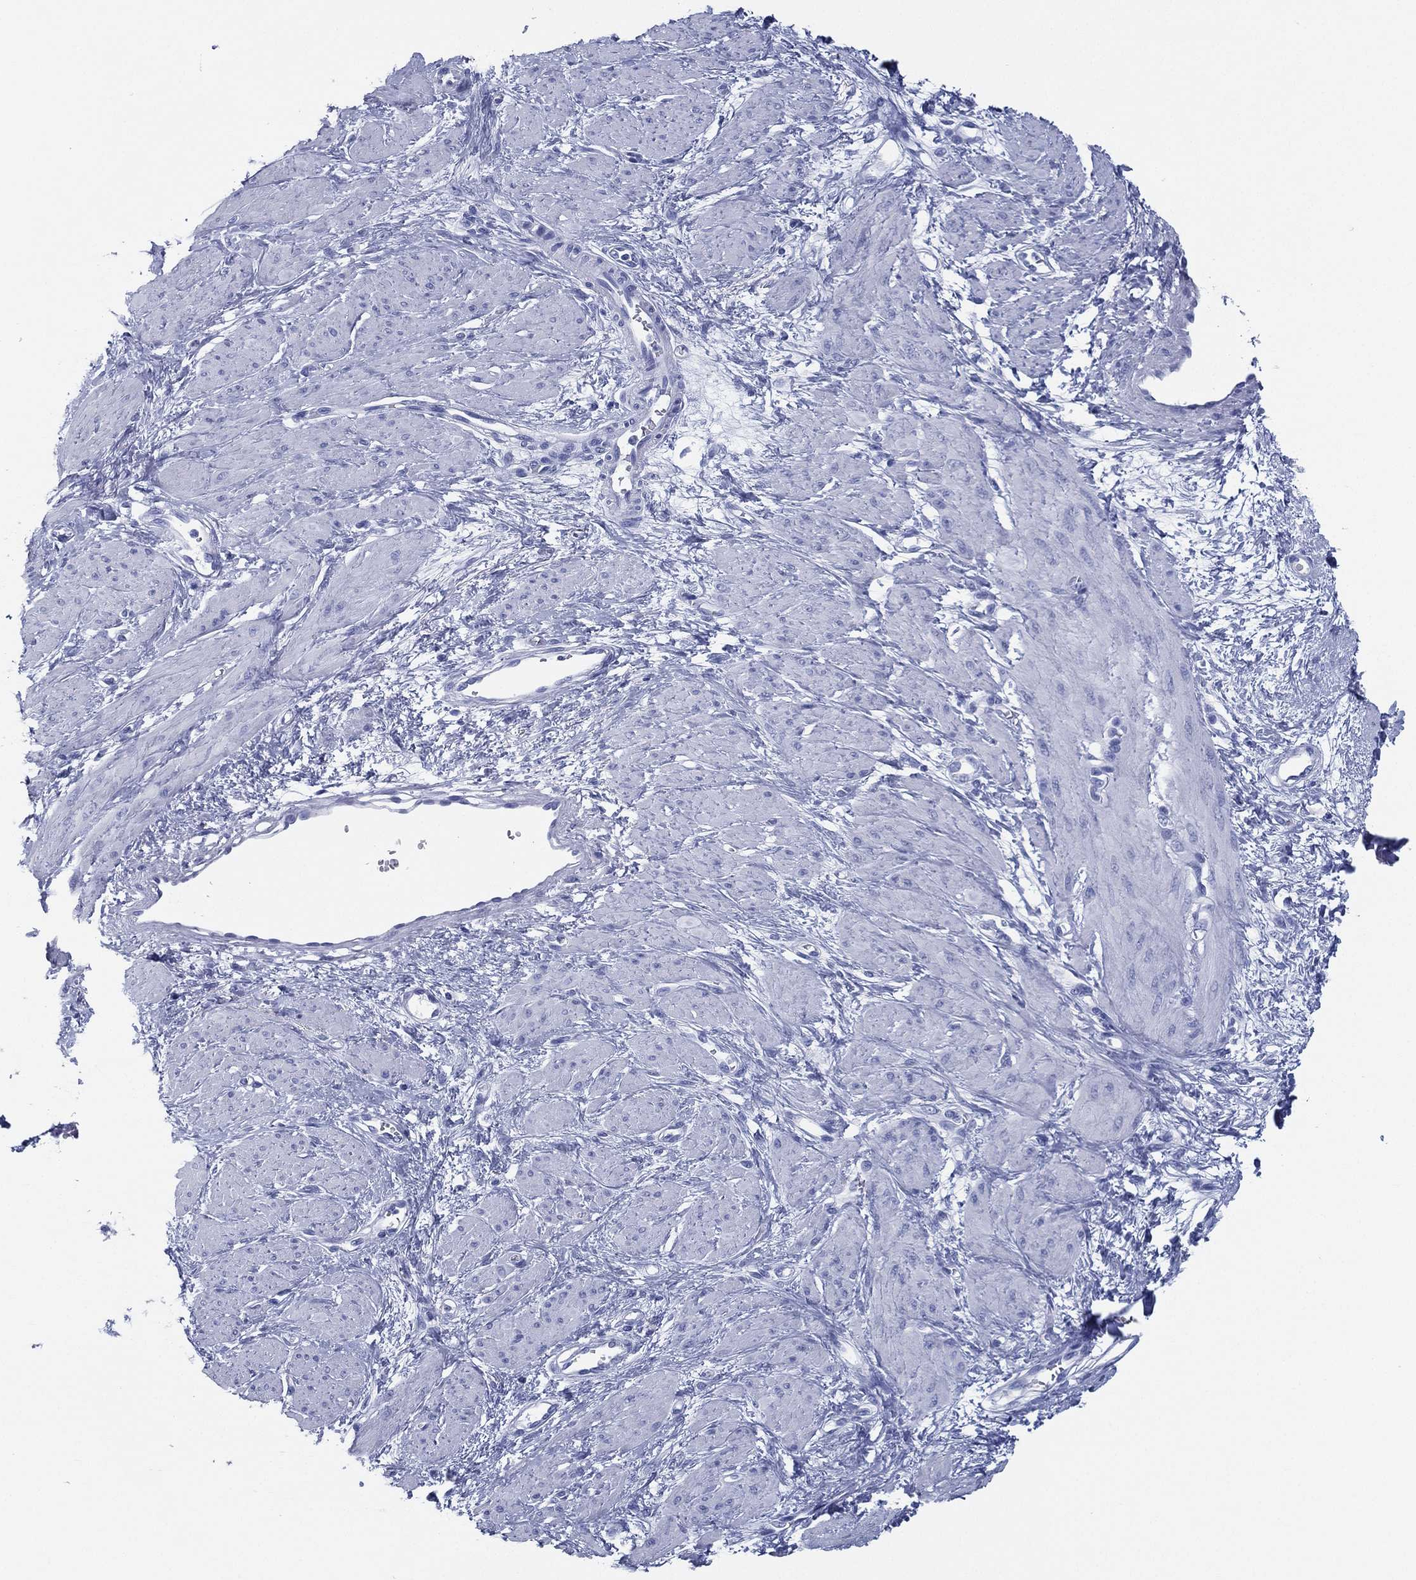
{"staining": {"intensity": "negative", "quantity": "none", "location": "none"}, "tissue": "smooth muscle", "cell_type": "Smooth muscle cells", "image_type": "normal", "snomed": [{"axis": "morphology", "description": "Normal tissue, NOS"}, {"axis": "topography", "description": "Smooth muscle"}, {"axis": "topography", "description": "Uterus"}], "caption": "Immunohistochemistry of normal human smooth muscle exhibits no positivity in smooth muscle cells. (DAB (3,3'-diaminobenzidine) immunohistochemistry (IHC), high magnification).", "gene": "TMEM252", "patient": {"sex": "female", "age": 39}}